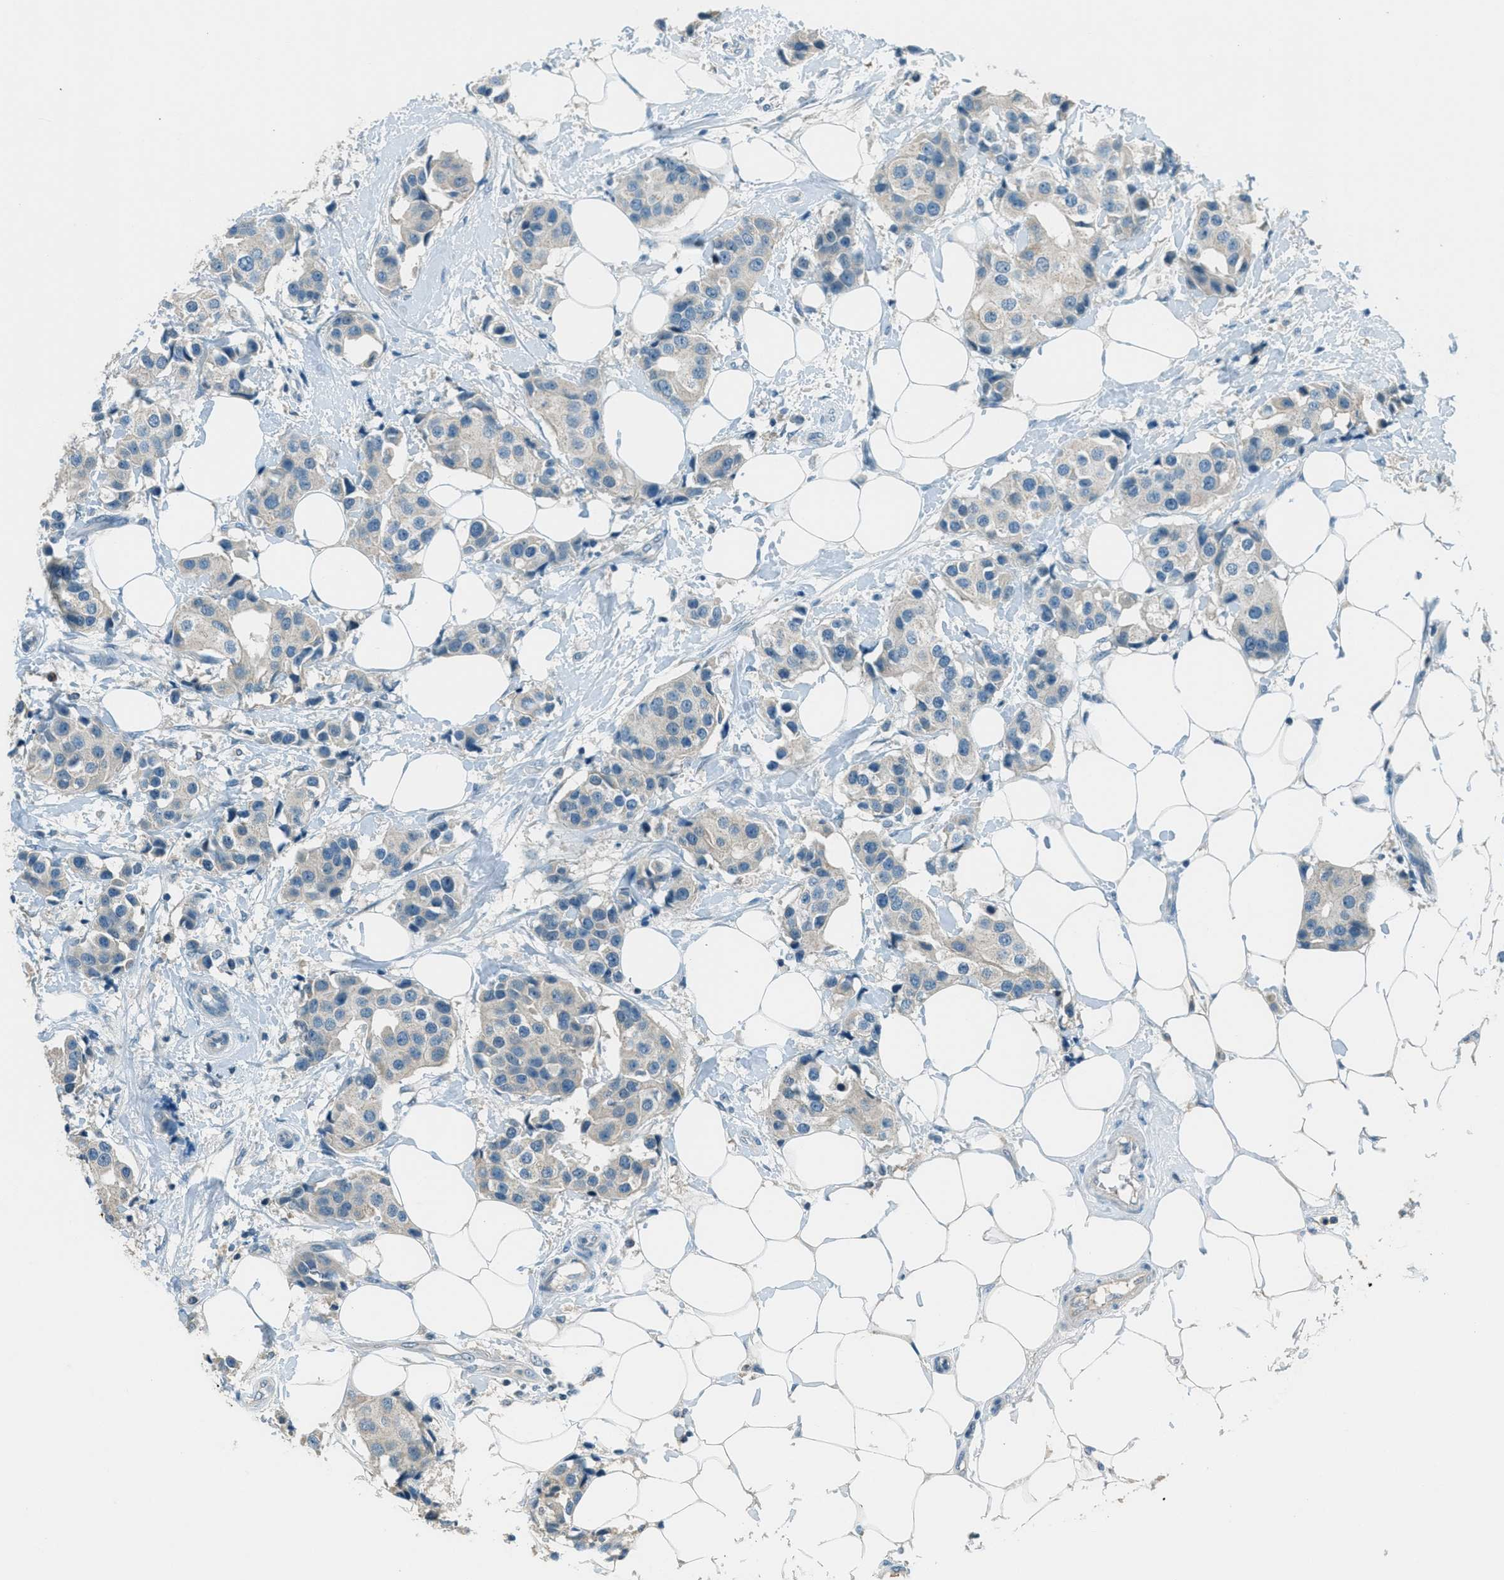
{"staining": {"intensity": "weak", "quantity": "<25%", "location": "cytoplasmic/membranous"}, "tissue": "breast cancer", "cell_type": "Tumor cells", "image_type": "cancer", "snomed": [{"axis": "morphology", "description": "Normal tissue, NOS"}, {"axis": "morphology", "description": "Duct carcinoma"}, {"axis": "topography", "description": "Breast"}], "caption": "The micrograph shows no significant expression in tumor cells of breast cancer. (Brightfield microscopy of DAB immunohistochemistry (IHC) at high magnification).", "gene": "MSLN", "patient": {"sex": "female", "age": 39}}